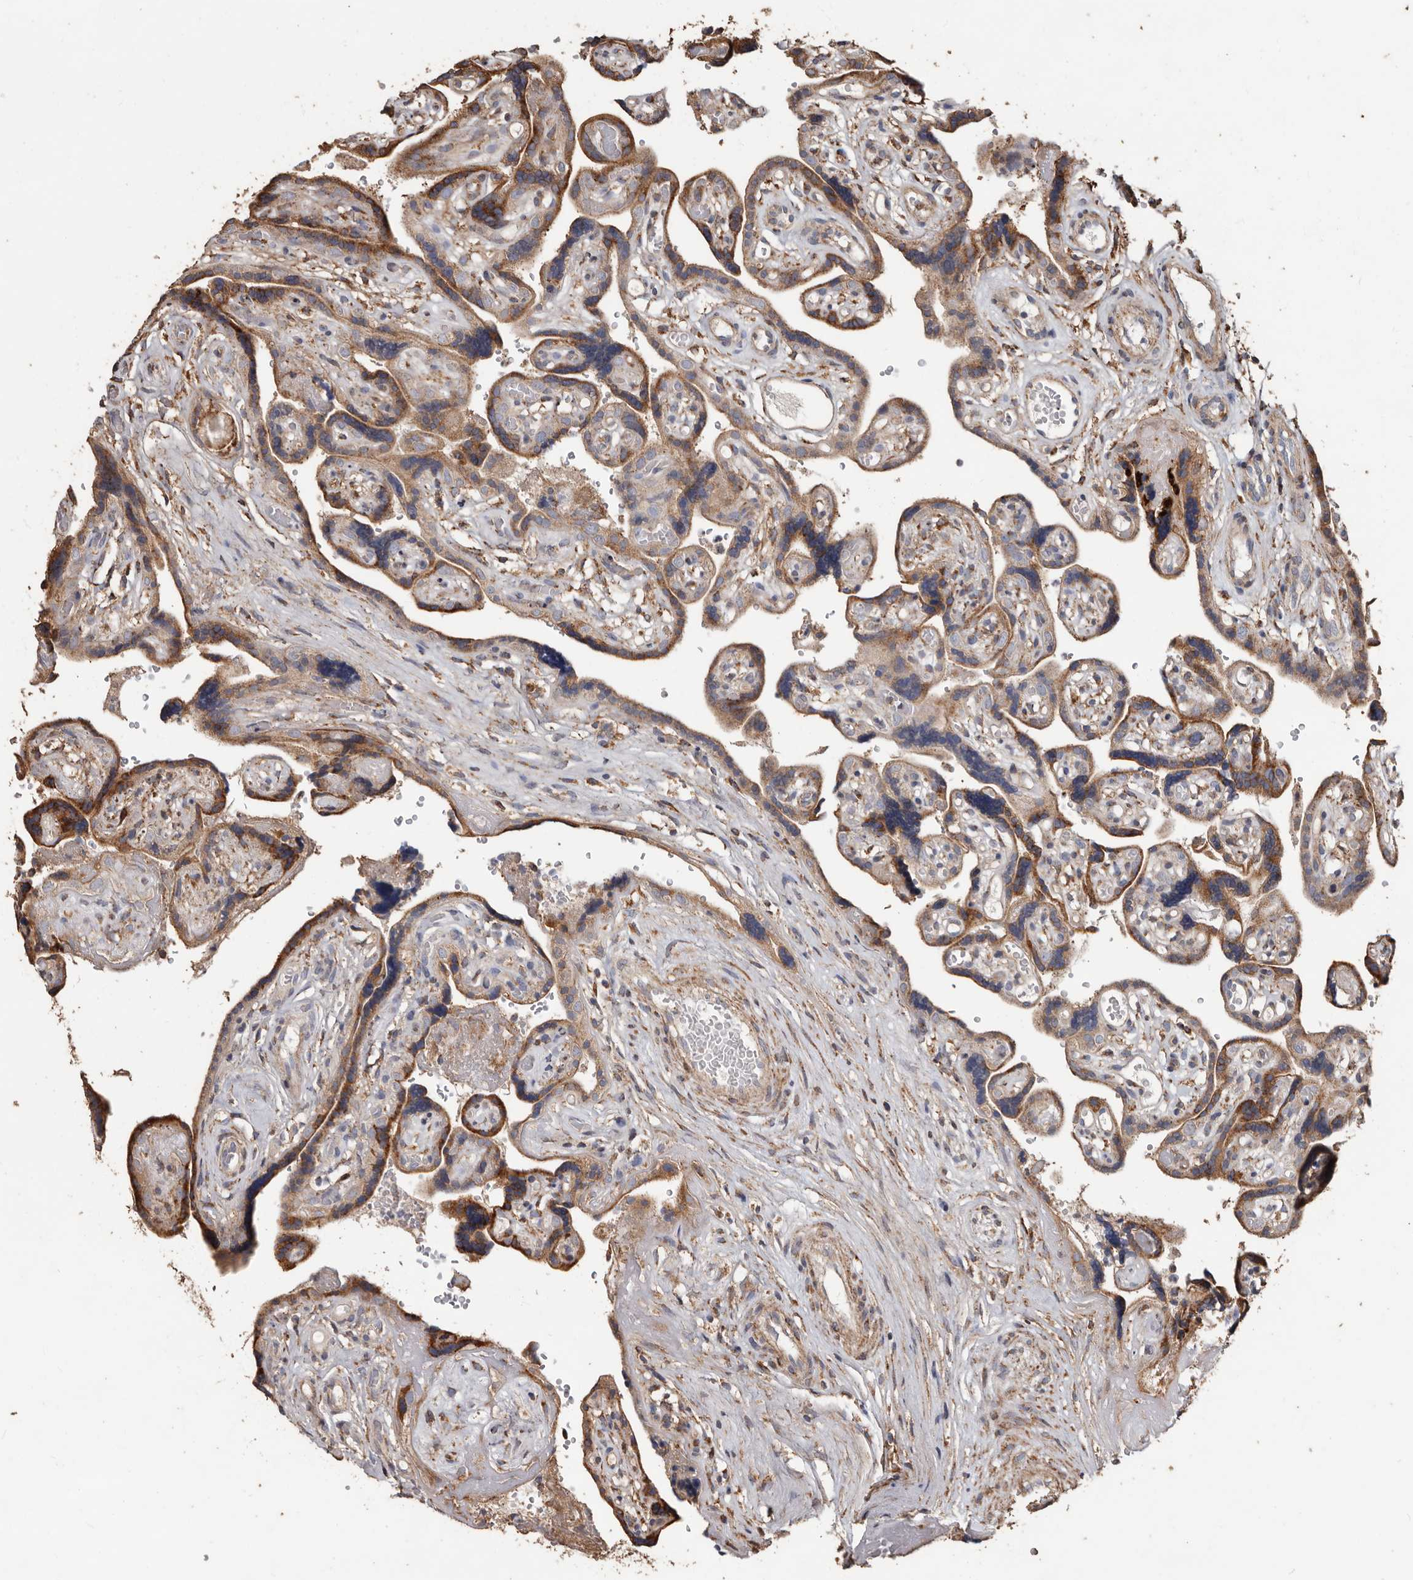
{"staining": {"intensity": "weak", "quantity": ">75%", "location": "cytoplasmic/membranous"}, "tissue": "placenta", "cell_type": "Decidual cells", "image_type": "normal", "snomed": [{"axis": "morphology", "description": "Normal tissue, NOS"}, {"axis": "topography", "description": "Placenta"}], "caption": "Human placenta stained with a brown dye demonstrates weak cytoplasmic/membranous positive staining in approximately >75% of decidual cells.", "gene": "OSGIN2", "patient": {"sex": "female", "age": 30}}